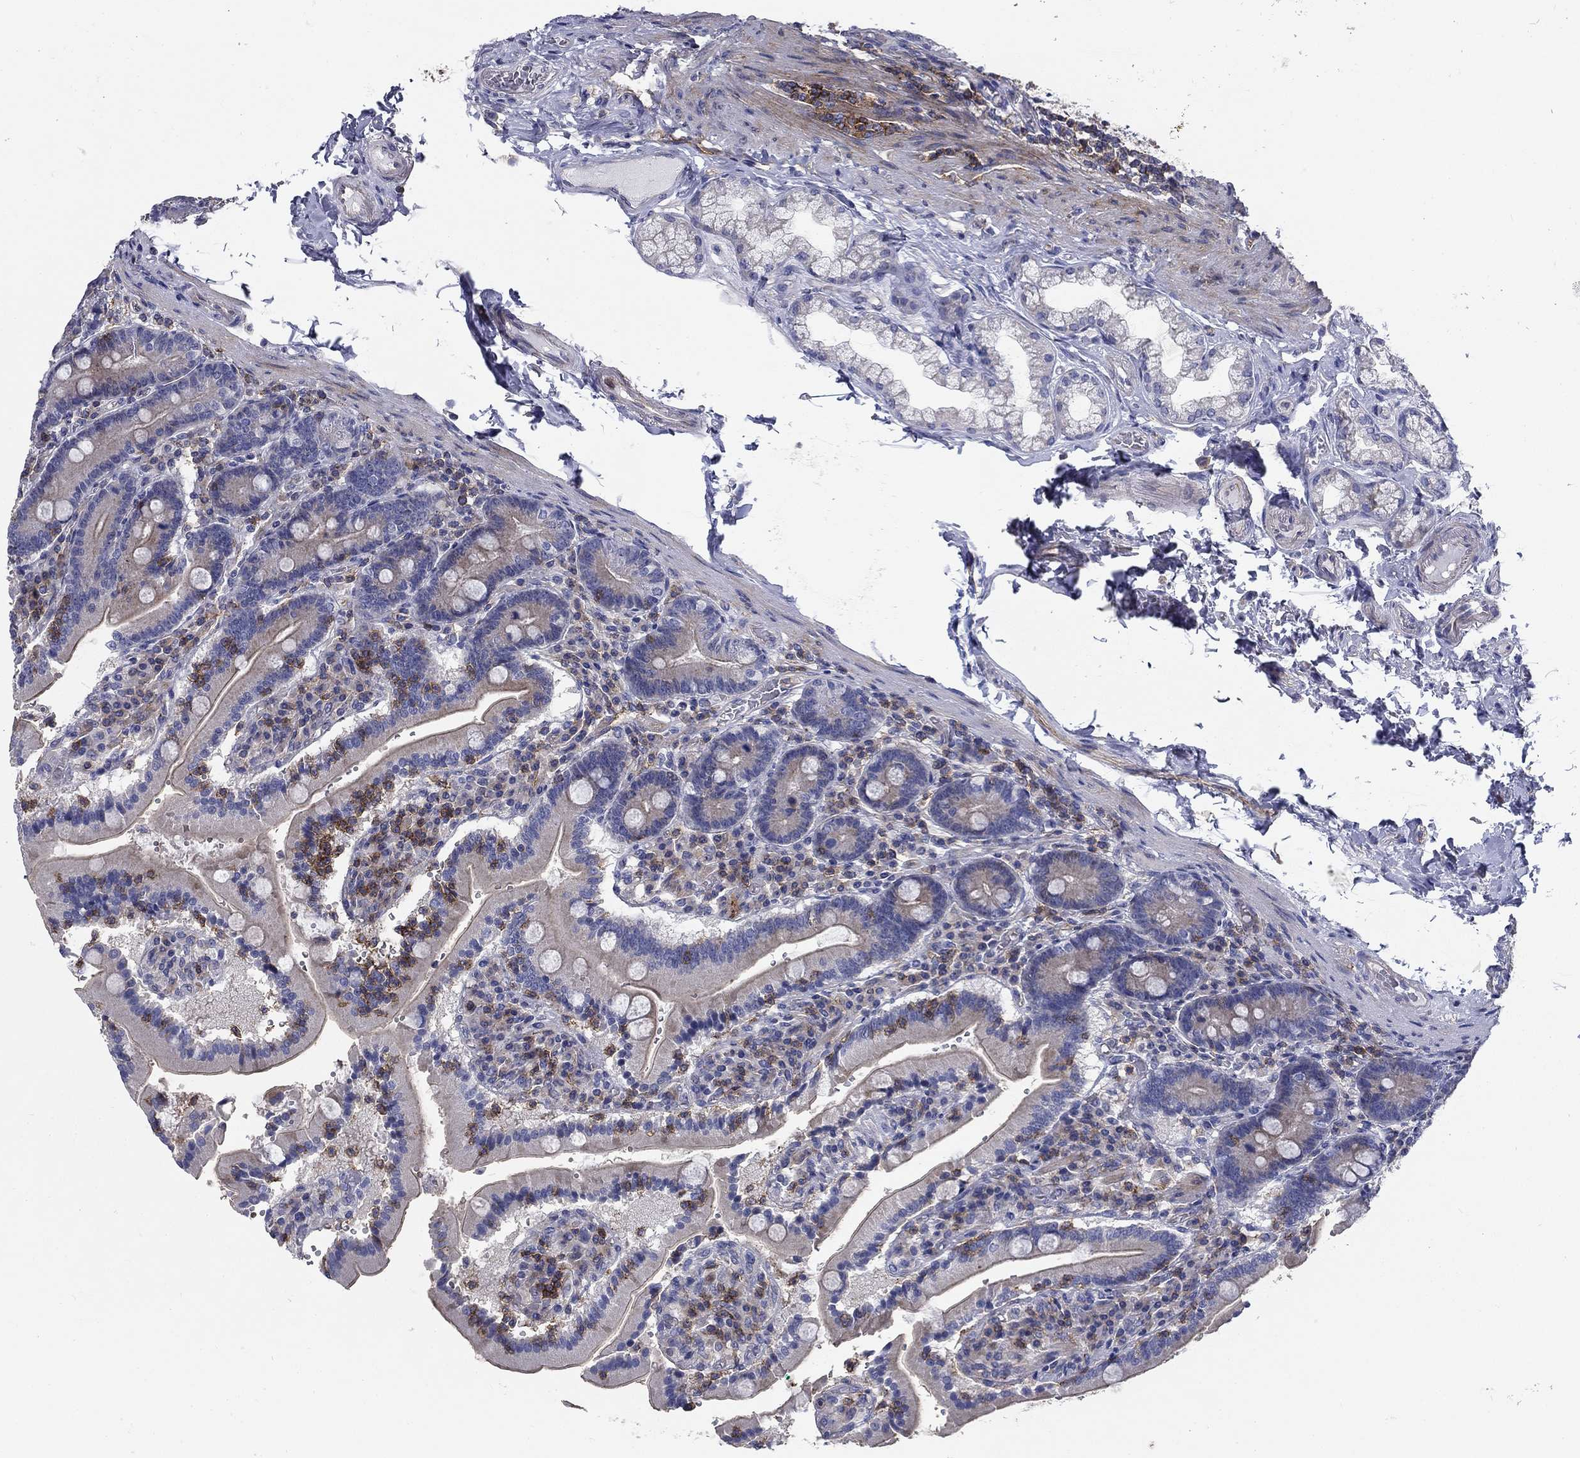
{"staining": {"intensity": "moderate", "quantity": "<25%", "location": "cytoplasmic/membranous"}, "tissue": "duodenum", "cell_type": "Glandular cells", "image_type": "normal", "snomed": [{"axis": "morphology", "description": "Normal tissue, NOS"}, {"axis": "topography", "description": "Duodenum"}], "caption": "Immunohistochemical staining of benign human duodenum reveals moderate cytoplasmic/membranous protein staining in approximately <25% of glandular cells. (DAB (3,3'-diaminobenzidine) = brown stain, brightfield microscopy at high magnification).", "gene": "SIT1", "patient": {"sex": "female", "age": 62}}